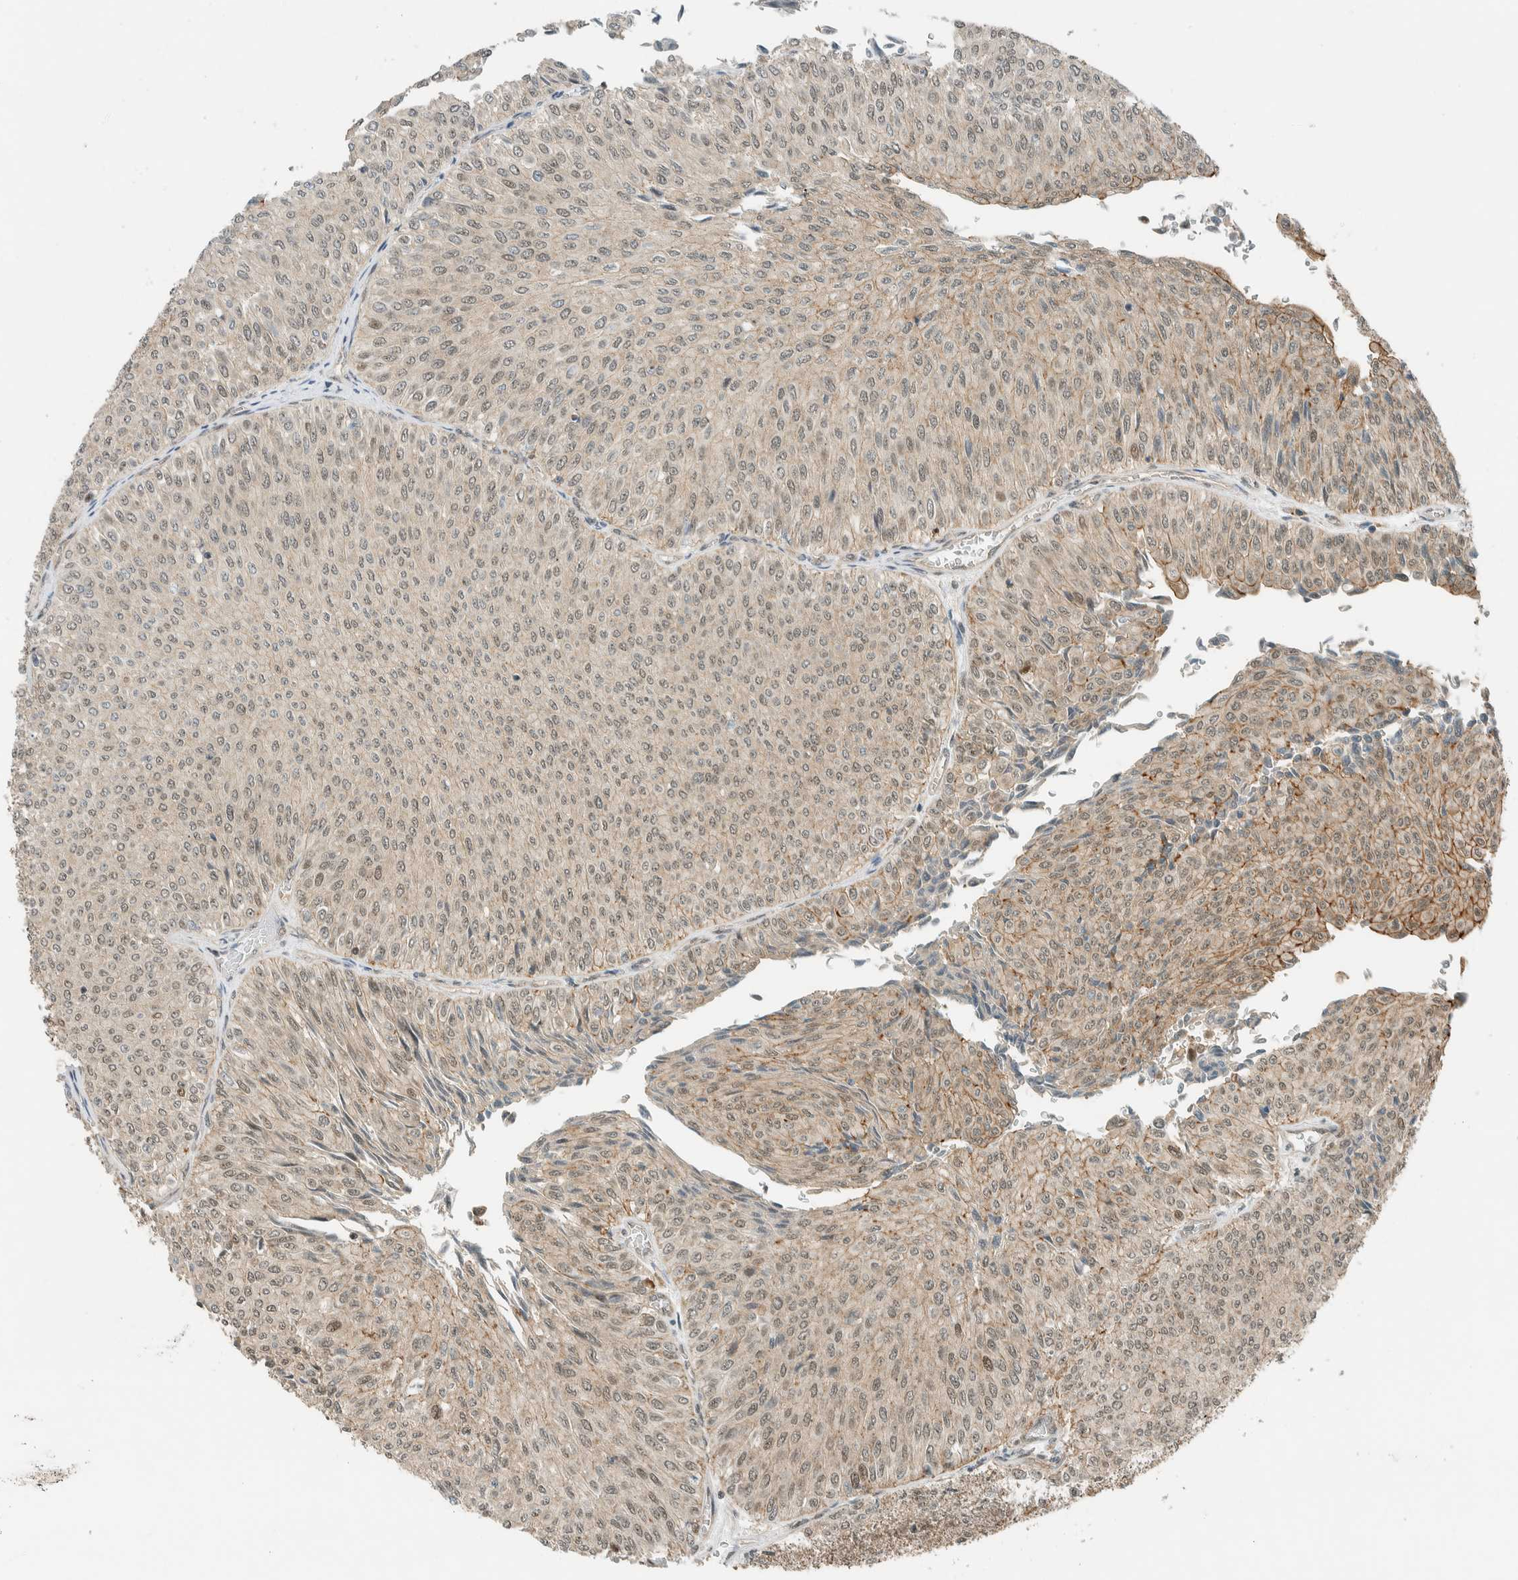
{"staining": {"intensity": "weak", "quantity": ">75%", "location": "cytoplasmic/membranous,nuclear"}, "tissue": "urothelial cancer", "cell_type": "Tumor cells", "image_type": "cancer", "snomed": [{"axis": "morphology", "description": "Urothelial carcinoma, Low grade"}, {"axis": "topography", "description": "Urinary bladder"}], "caption": "A histopathology image showing weak cytoplasmic/membranous and nuclear staining in about >75% of tumor cells in urothelial cancer, as visualized by brown immunohistochemical staining.", "gene": "NIBAN2", "patient": {"sex": "male", "age": 78}}